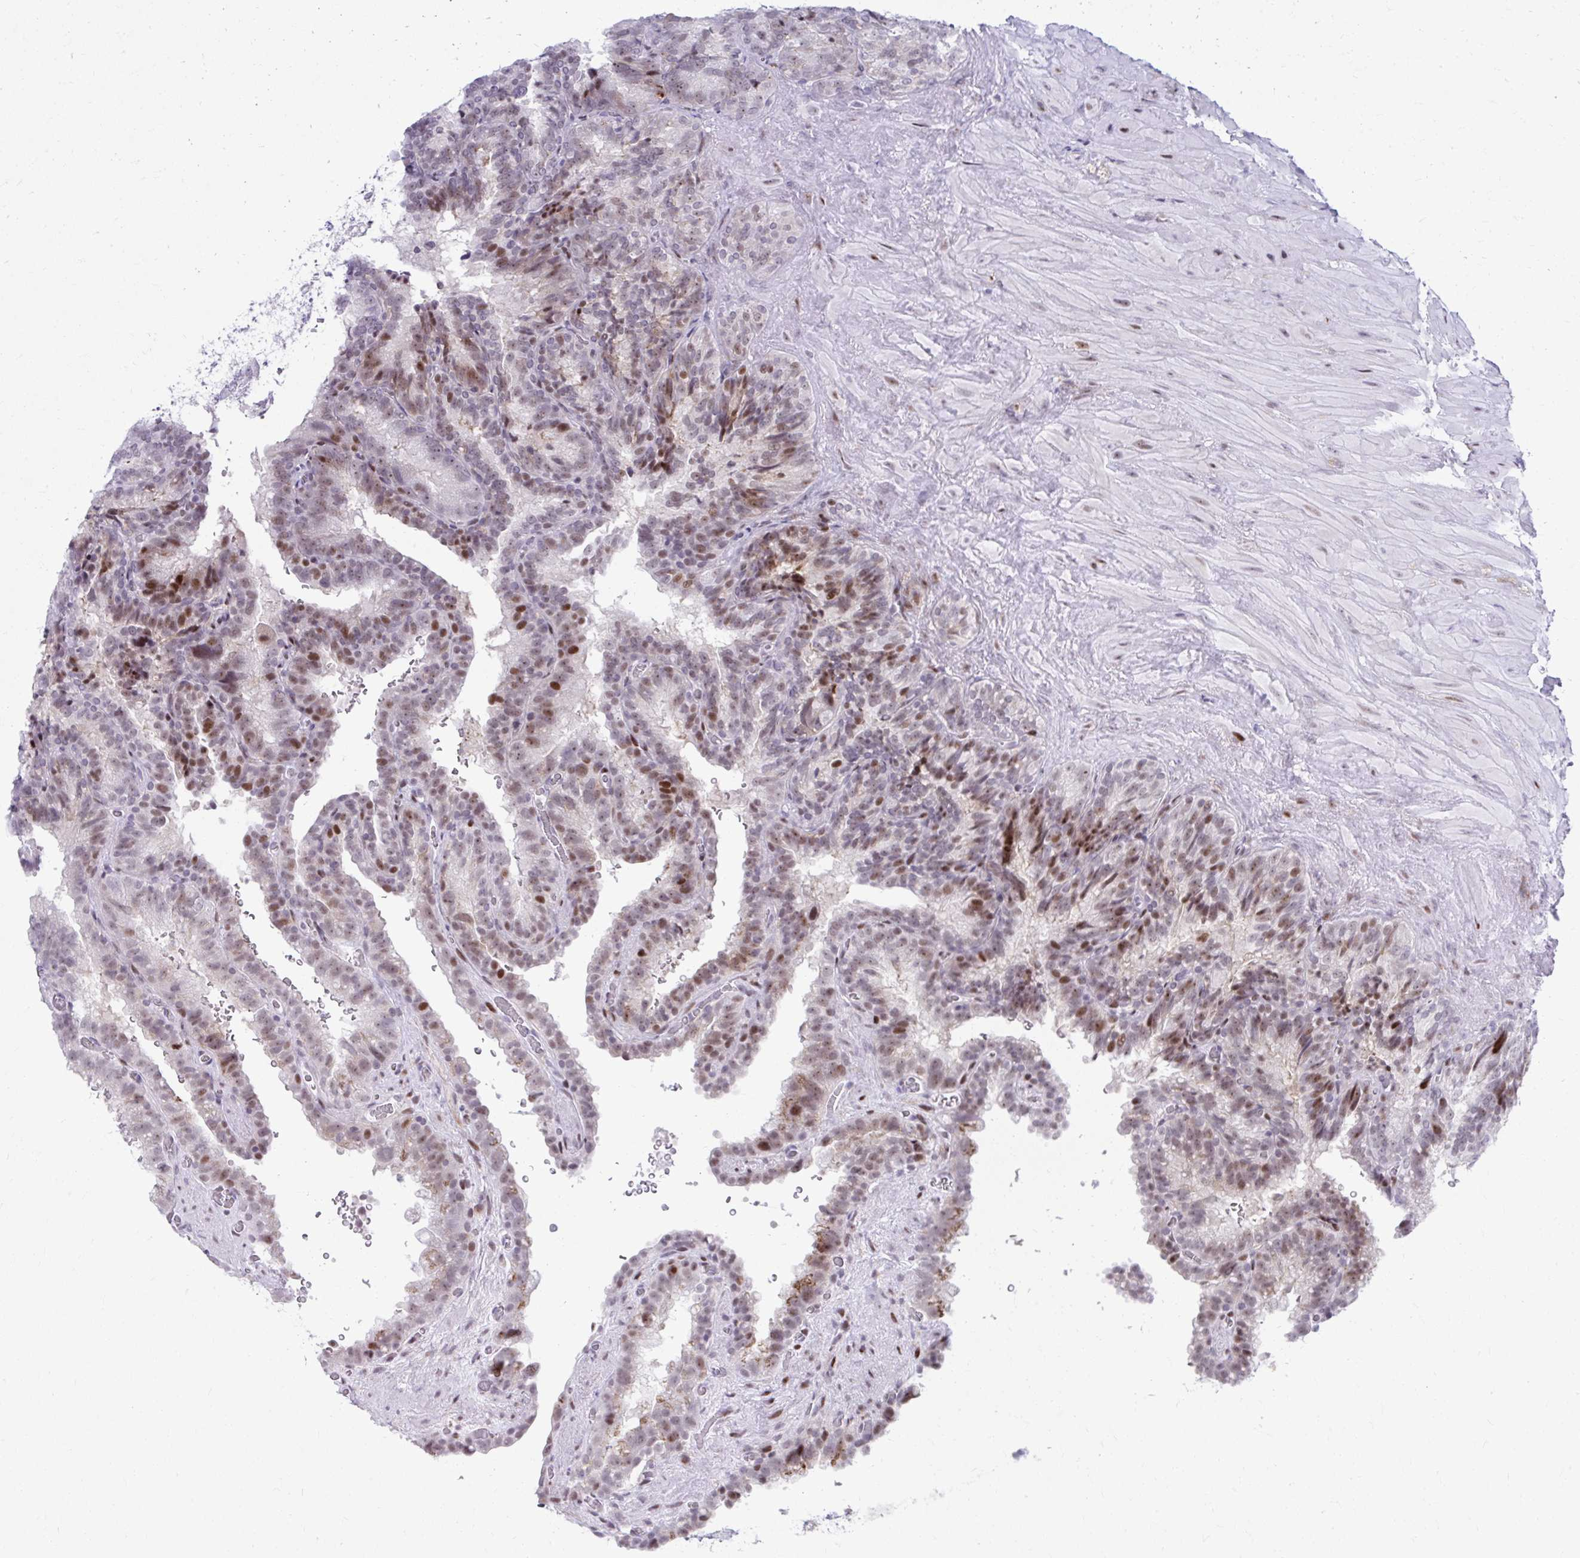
{"staining": {"intensity": "moderate", "quantity": "25%-75%", "location": "nuclear"}, "tissue": "seminal vesicle", "cell_type": "Glandular cells", "image_type": "normal", "snomed": [{"axis": "morphology", "description": "Normal tissue, NOS"}, {"axis": "topography", "description": "Seminal veicle"}], "caption": "Moderate nuclear protein expression is appreciated in approximately 25%-75% of glandular cells in seminal vesicle.", "gene": "GLDN", "patient": {"sex": "male", "age": 60}}